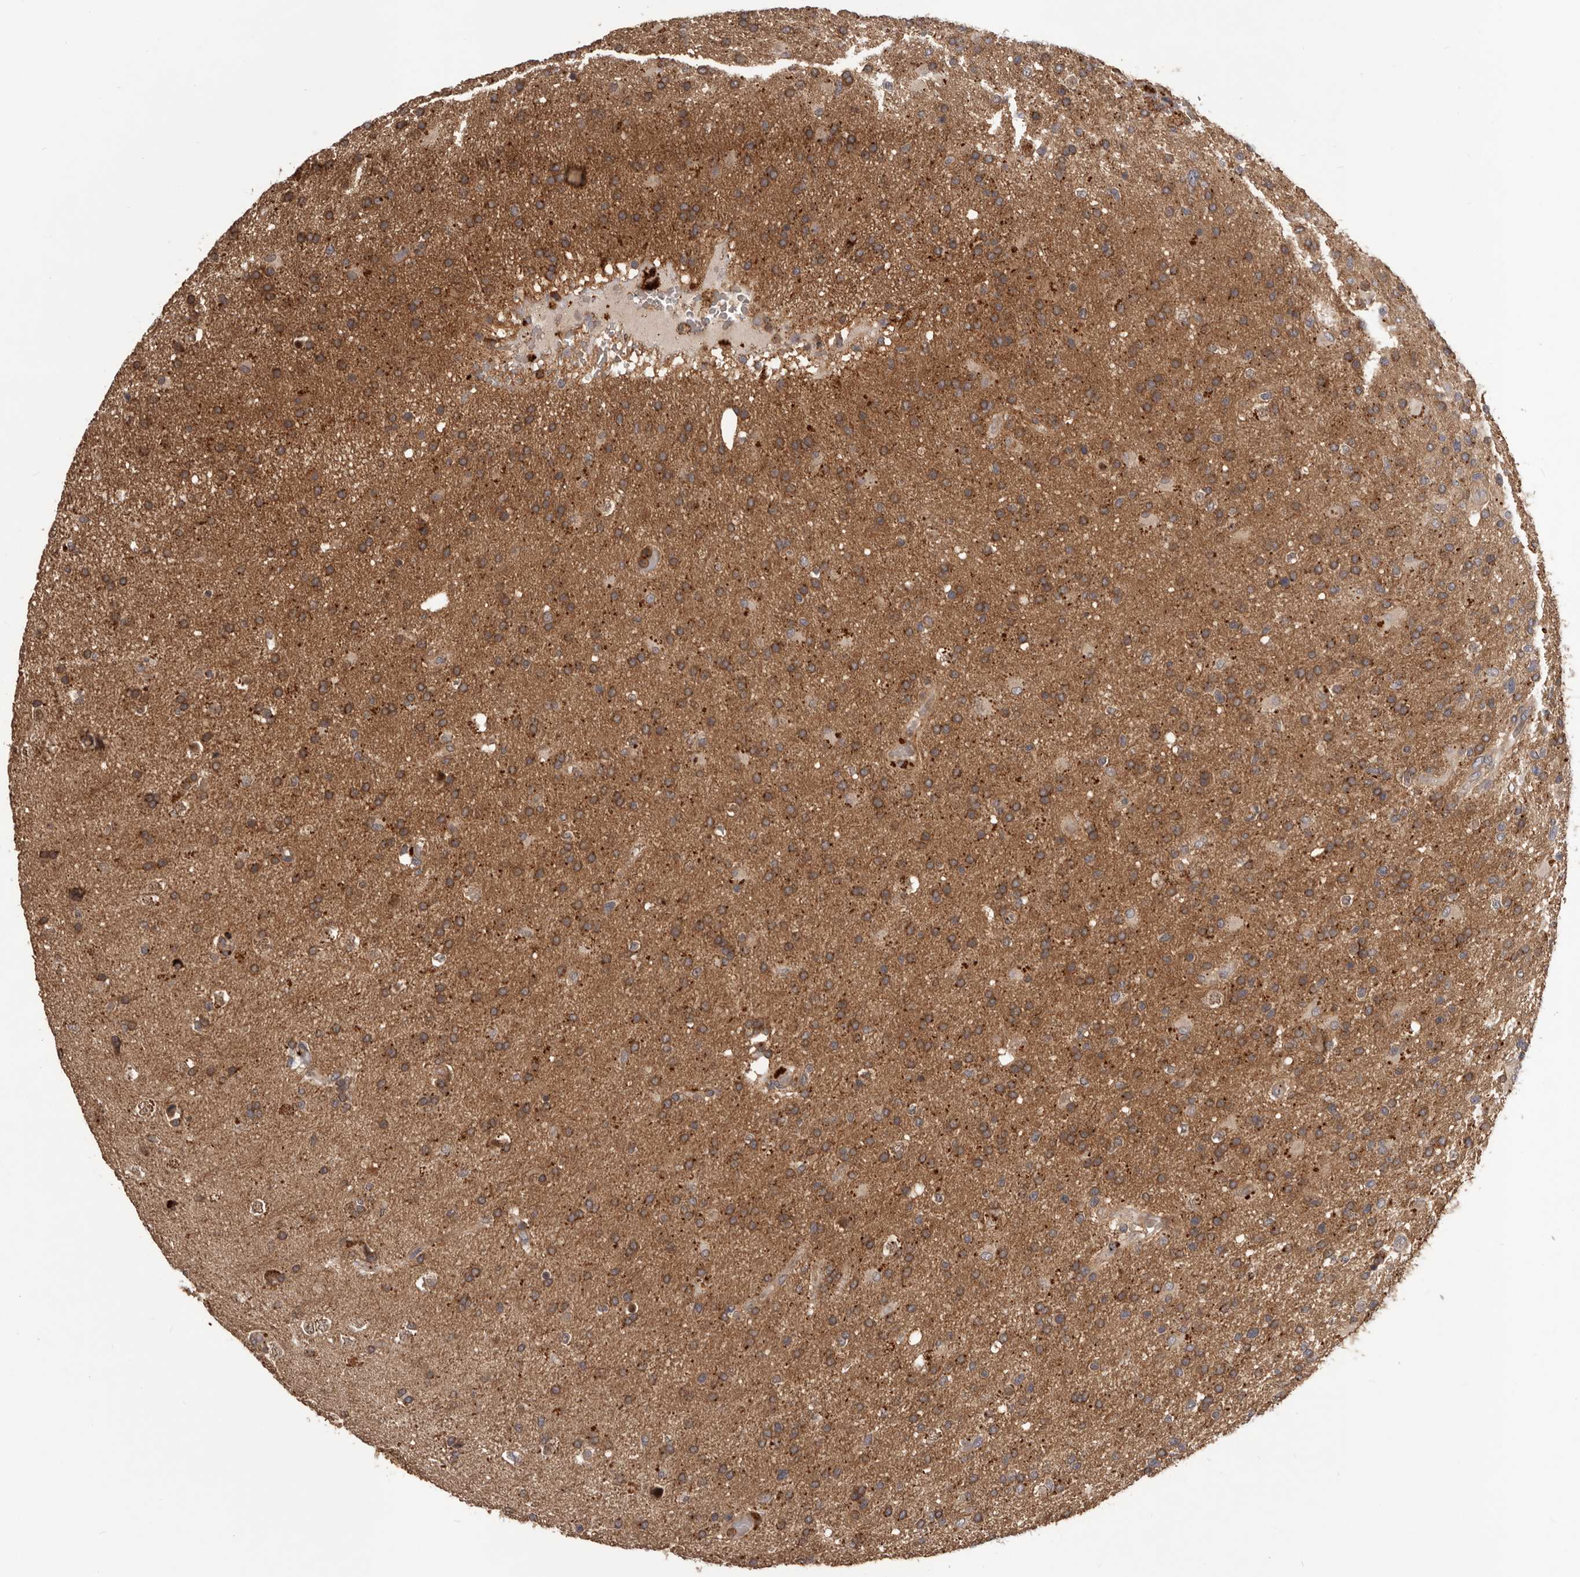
{"staining": {"intensity": "moderate", "quantity": ">75%", "location": "cytoplasmic/membranous"}, "tissue": "glioma", "cell_type": "Tumor cells", "image_type": "cancer", "snomed": [{"axis": "morphology", "description": "Glioma, malignant, High grade"}, {"axis": "topography", "description": "Brain"}], "caption": "The immunohistochemical stain highlights moderate cytoplasmic/membranous staining in tumor cells of malignant high-grade glioma tissue. The staining is performed using DAB (3,3'-diaminobenzidine) brown chromogen to label protein expression. The nuclei are counter-stained blue using hematoxylin.", "gene": "GLIPR2", "patient": {"sex": "male", "age": 72}}